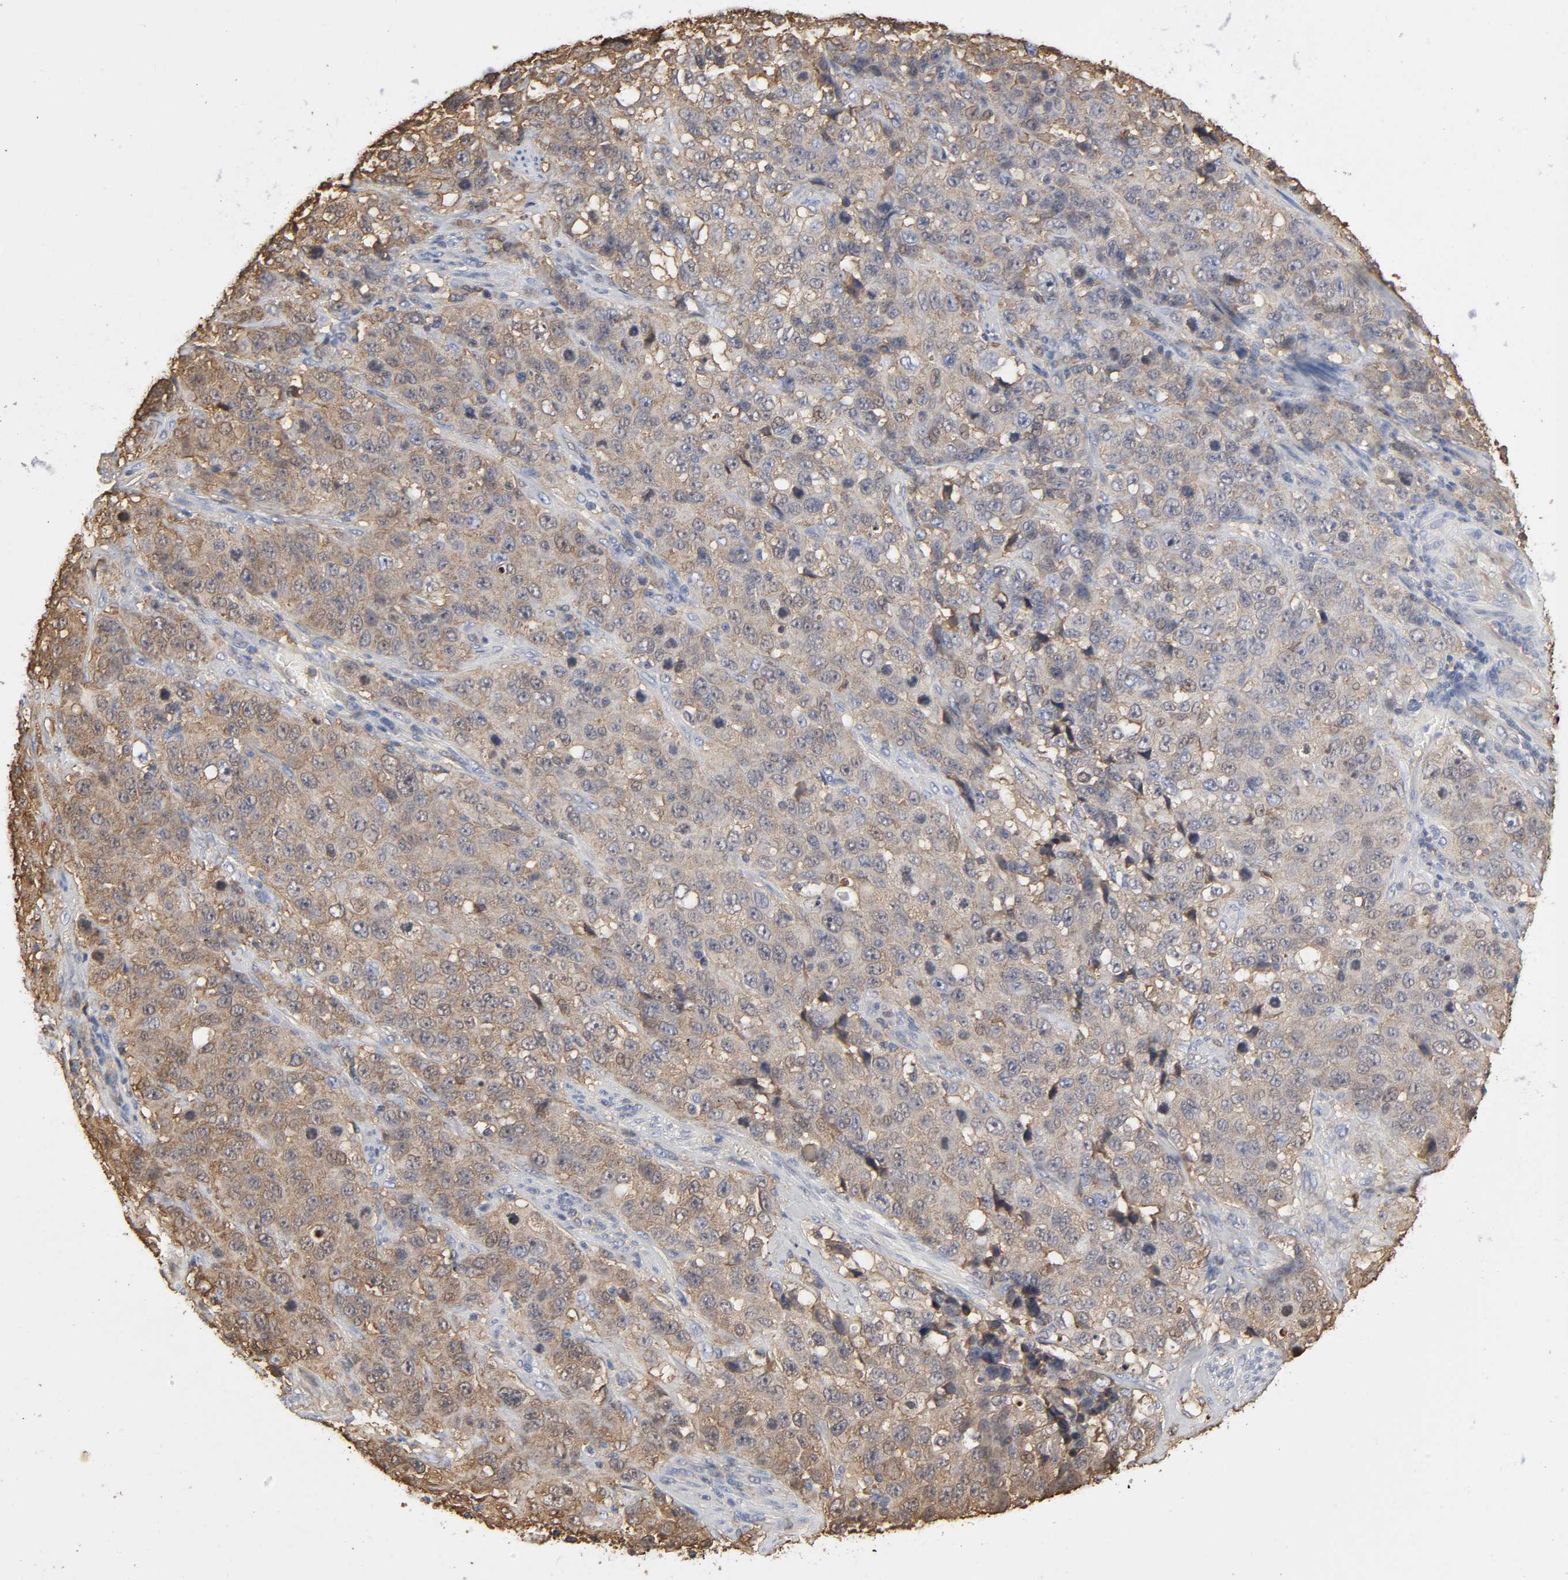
{"staining": {"intensity": "weak", "quantity": ">75%", "location": "cytoplasmic/membranous"}, "tissue": "stomach cancer", "cell_type": "Tumor cells", "image_type": "cancer", "snomed": [{"axis": "morphology", "description": "Normal tissue, NOS"}, {"axis": "morphology", "description": "Adenocarcinoma, NOS"}, {"axis": "topography", "description": "Stomach"}], "caption": "Immunohistochemistry (DAB) staining of stomach cancer reveals weak cytoplasmic/membranous protein positivity in approximately >75% of tumor cells.", "gene": "ANXA2", "patient": {"sex": "male", "age": 48}}